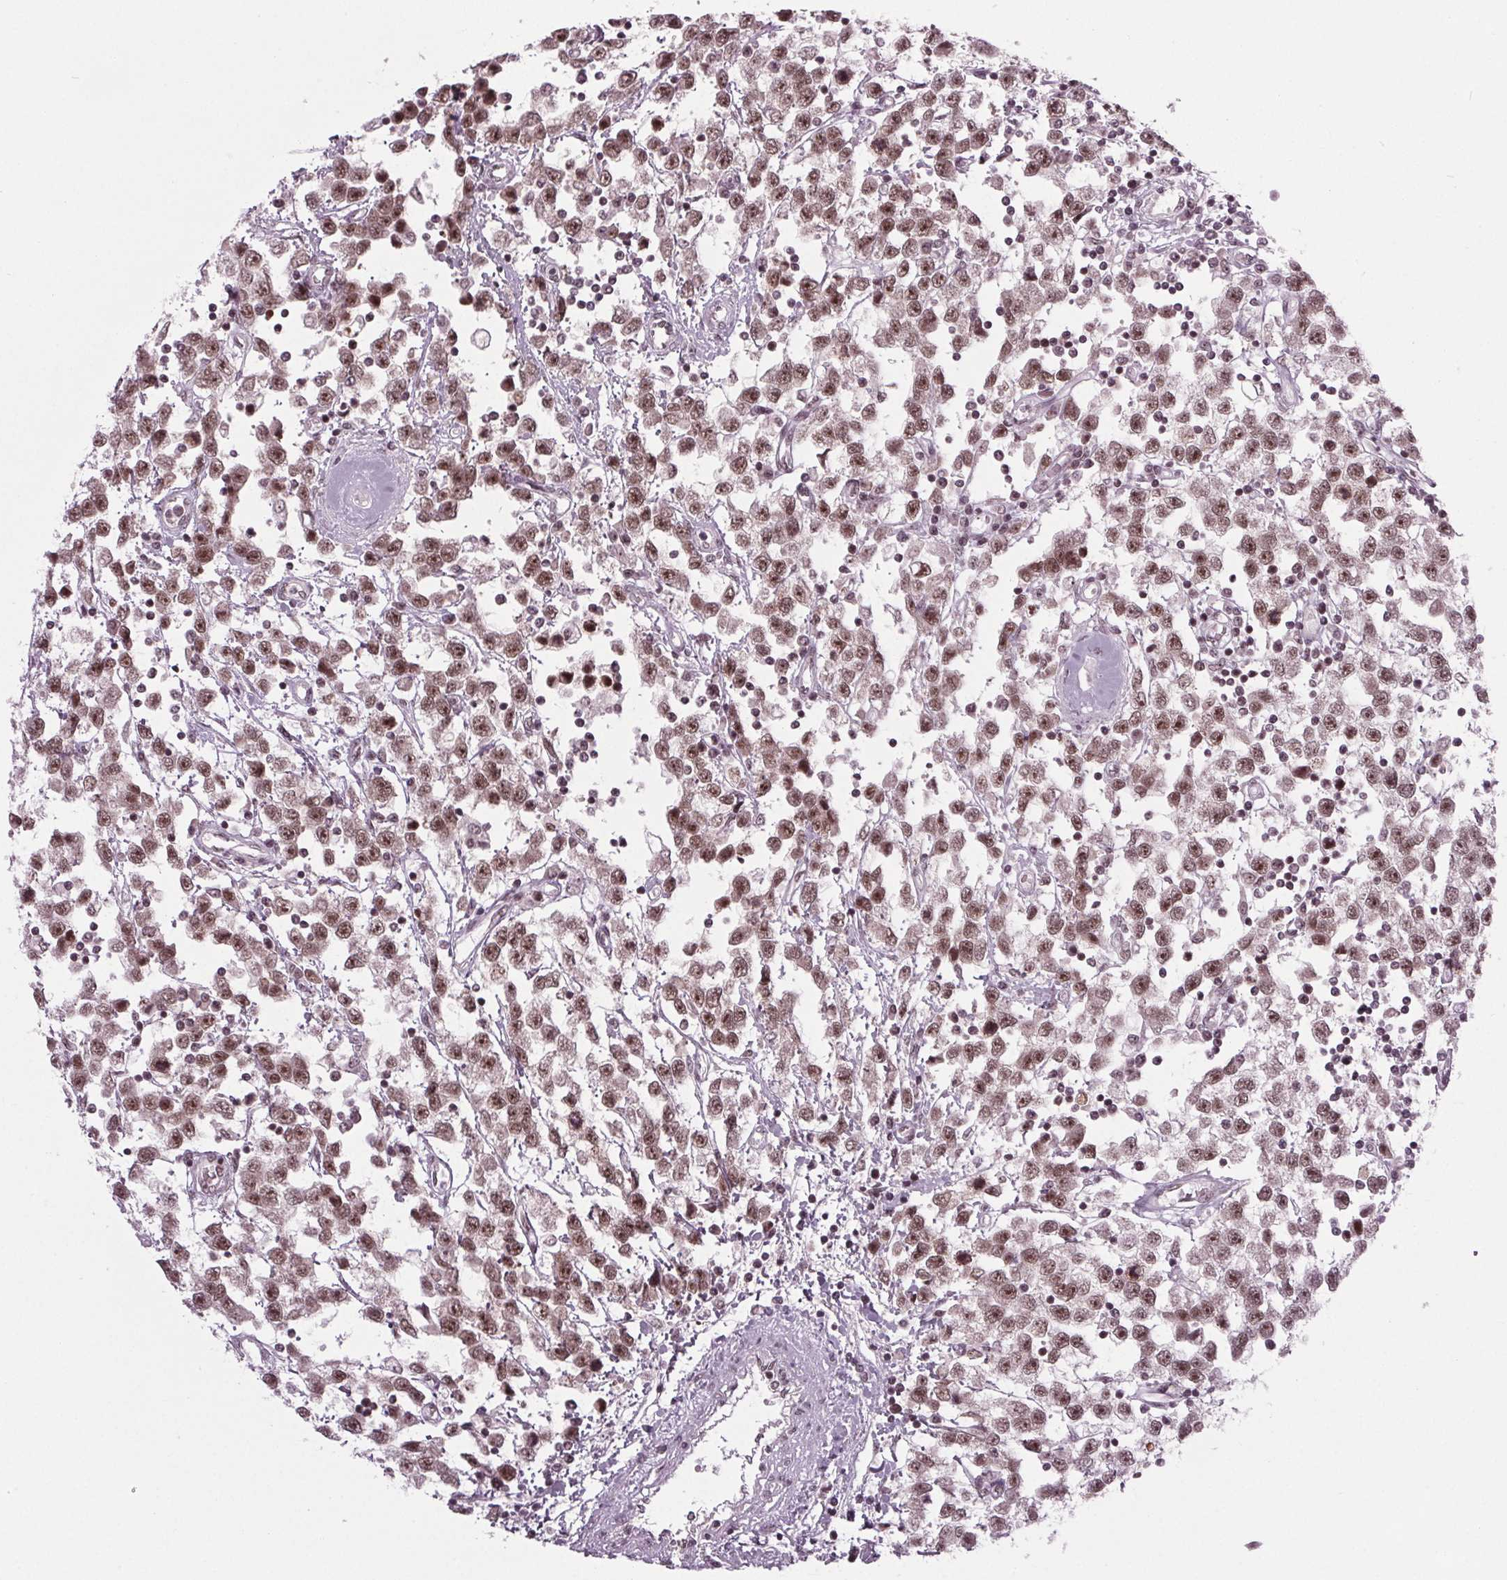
{"staining": {"intensity": "moderate", "quantity": ">75%", "location": "nuclear"}, "tissue": "testis cancer", "cell_type": "Tumor cells", "image_type": "cancer", "snomed": [{"axis": "morphology", "description": "Seminoma, NOS"}, {"axis": "topography", "description": "Testis"}], "caption": "This micrograph displays seminoma (testis) stained with immunohistochemistry to label a protein in brown. The nuclear of tumor cells show moderate positivity for the protein. Nuclei are counter-stained blue.", "gene": "DDX41", "patient": {"sex": "male", "age": 34}}